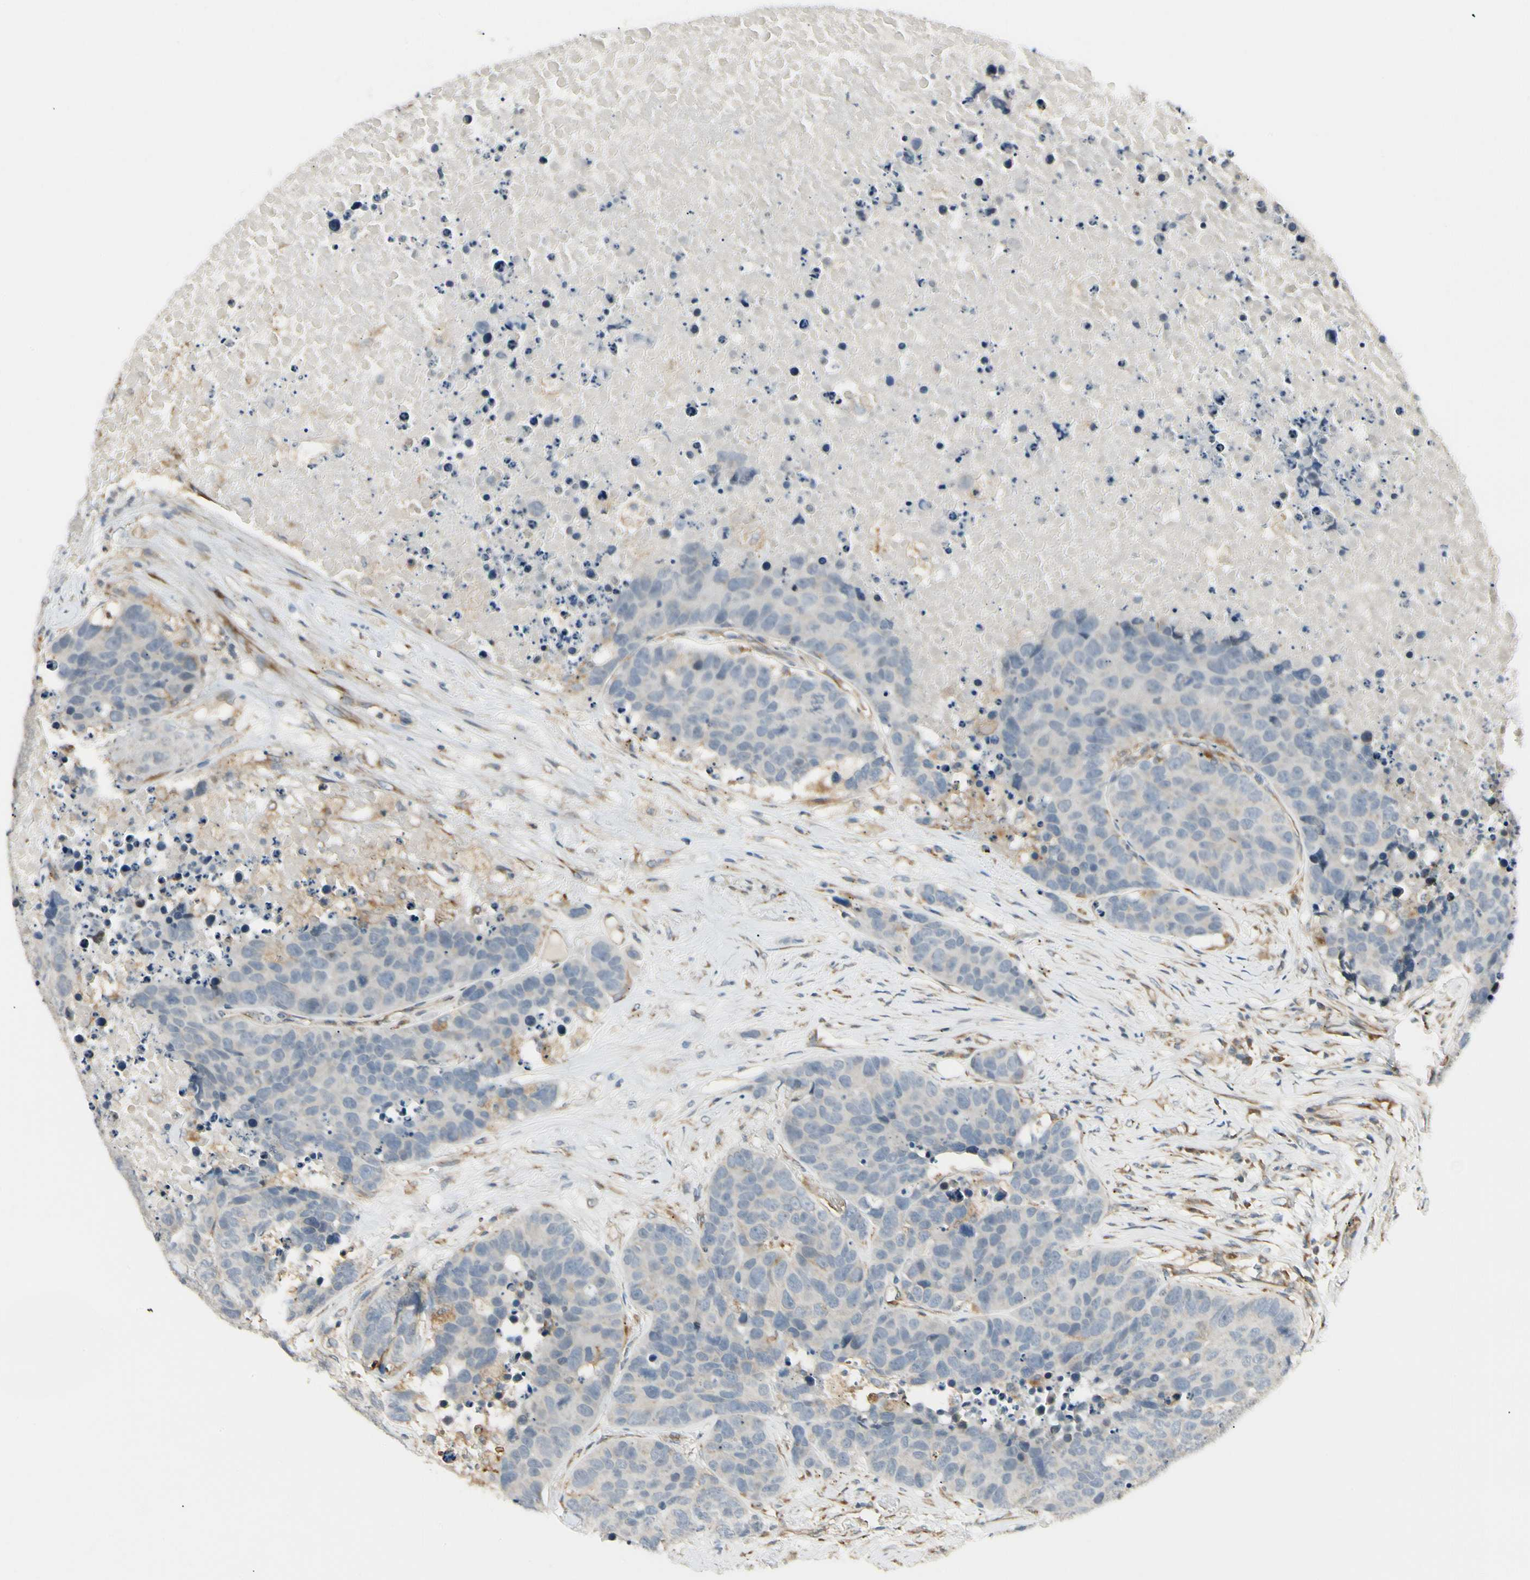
{"staining": {"intensity": "negative", "quantity": "none", "location": "none"}, "tissue": "carcinoid", "cell_type": "Tumor cells", "image_type": "cancer", "snomed": [{"axis": "morphology", "description": "Carcinoid, malignant, NOS"}, {"axis": "topography", "description": "Lung"}], "caption": "Human carcinoid stained for a protein using immunohistochemistry (IHC) reveals no positivity in tumor cells.", "gene": "FNDC3B", "patient": {"sex": "male", "age": 60}}